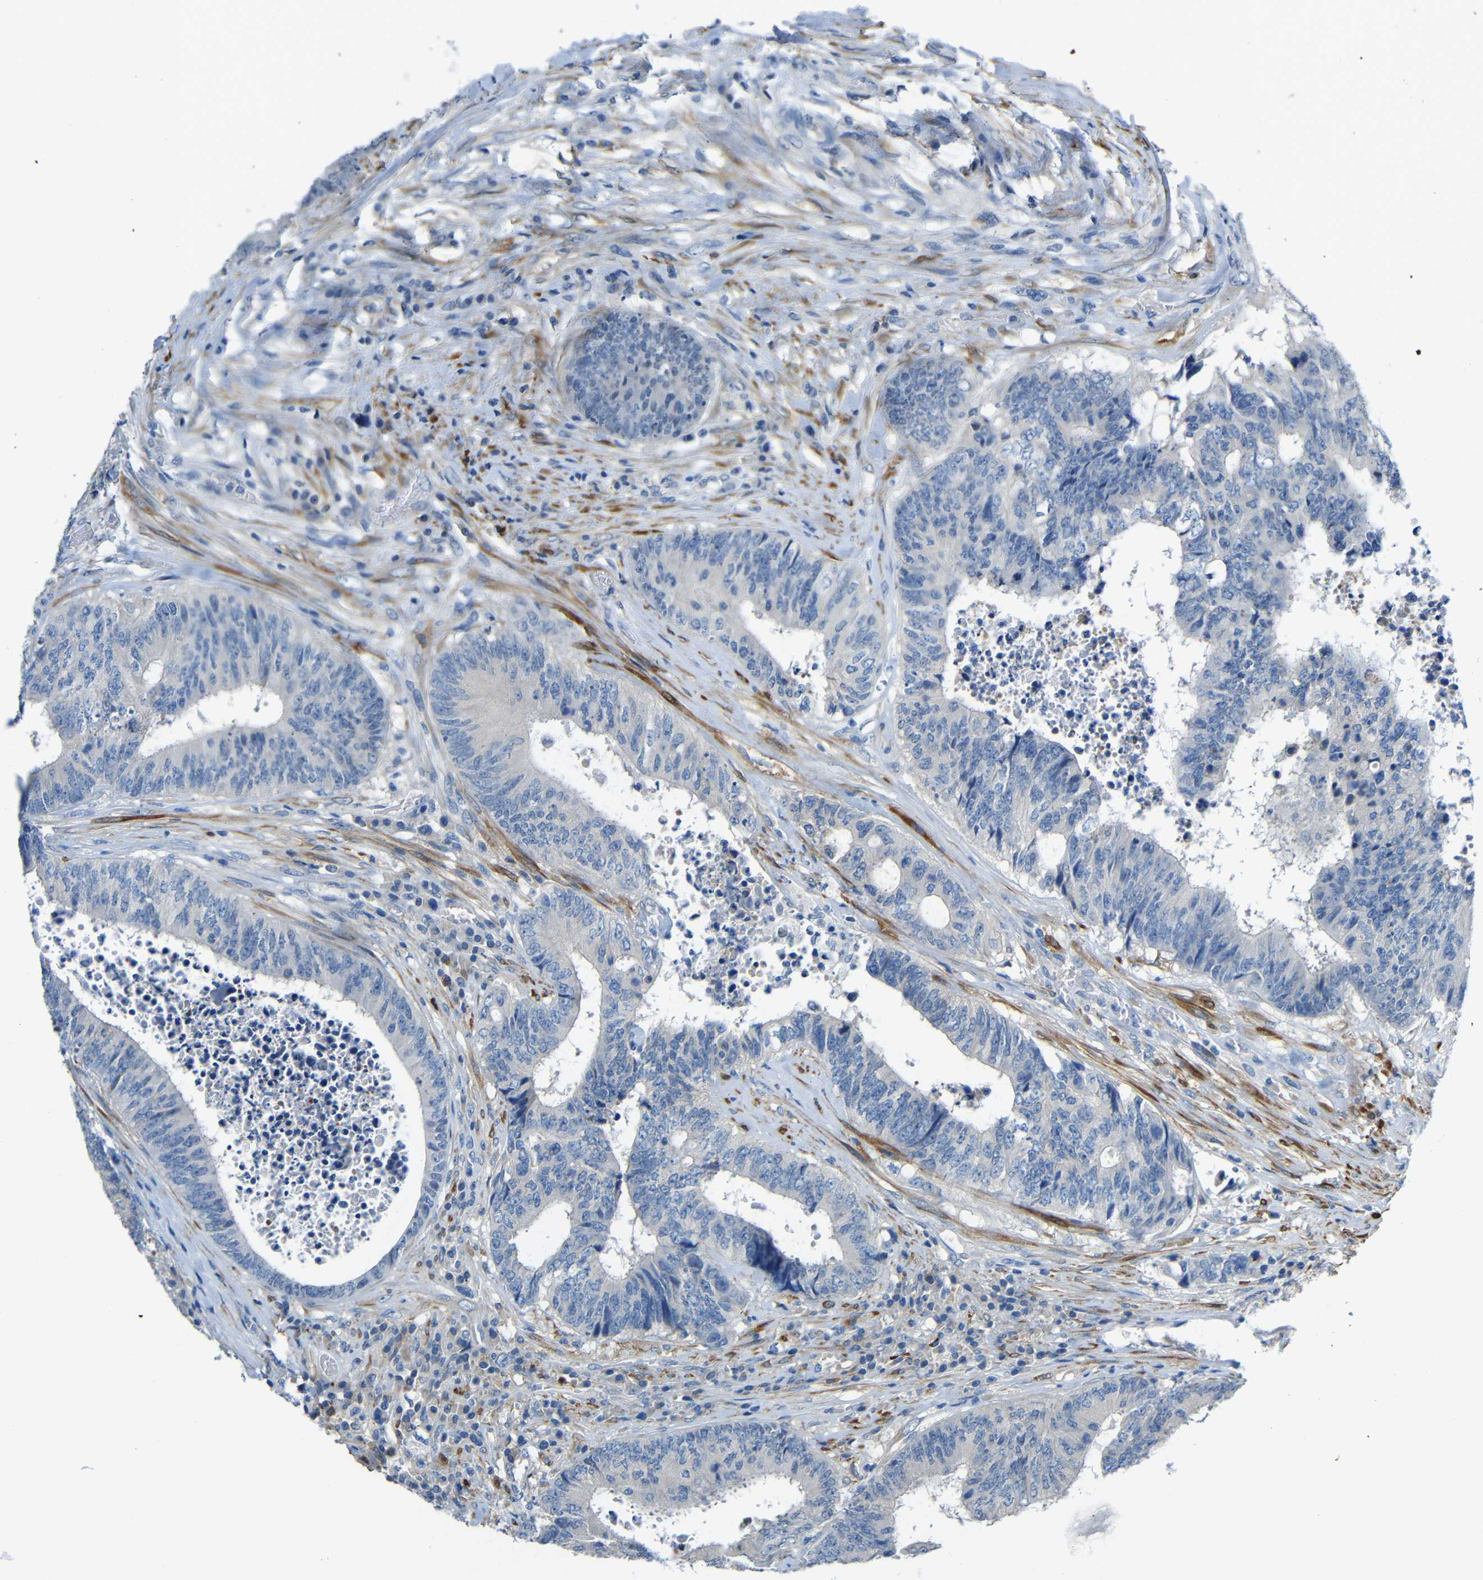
{"staining": {"intensity": "negative", "quantity": "none", "location": "none"}, "tissue": "colorectal cancer", "cell_type": "Tumor cells", "image_type": "cancer", "snomed": [{"axis": "morphology", "description": "Adenocarcinoma, NOS"}, {"axis": "topography", "description": "Rectum"}], "caption": "Image shows no protein staining in tumor cells of colorectal cancer tissue.", "gene": "NEGR1", "patient": {"sex": "male", "age": 72}}